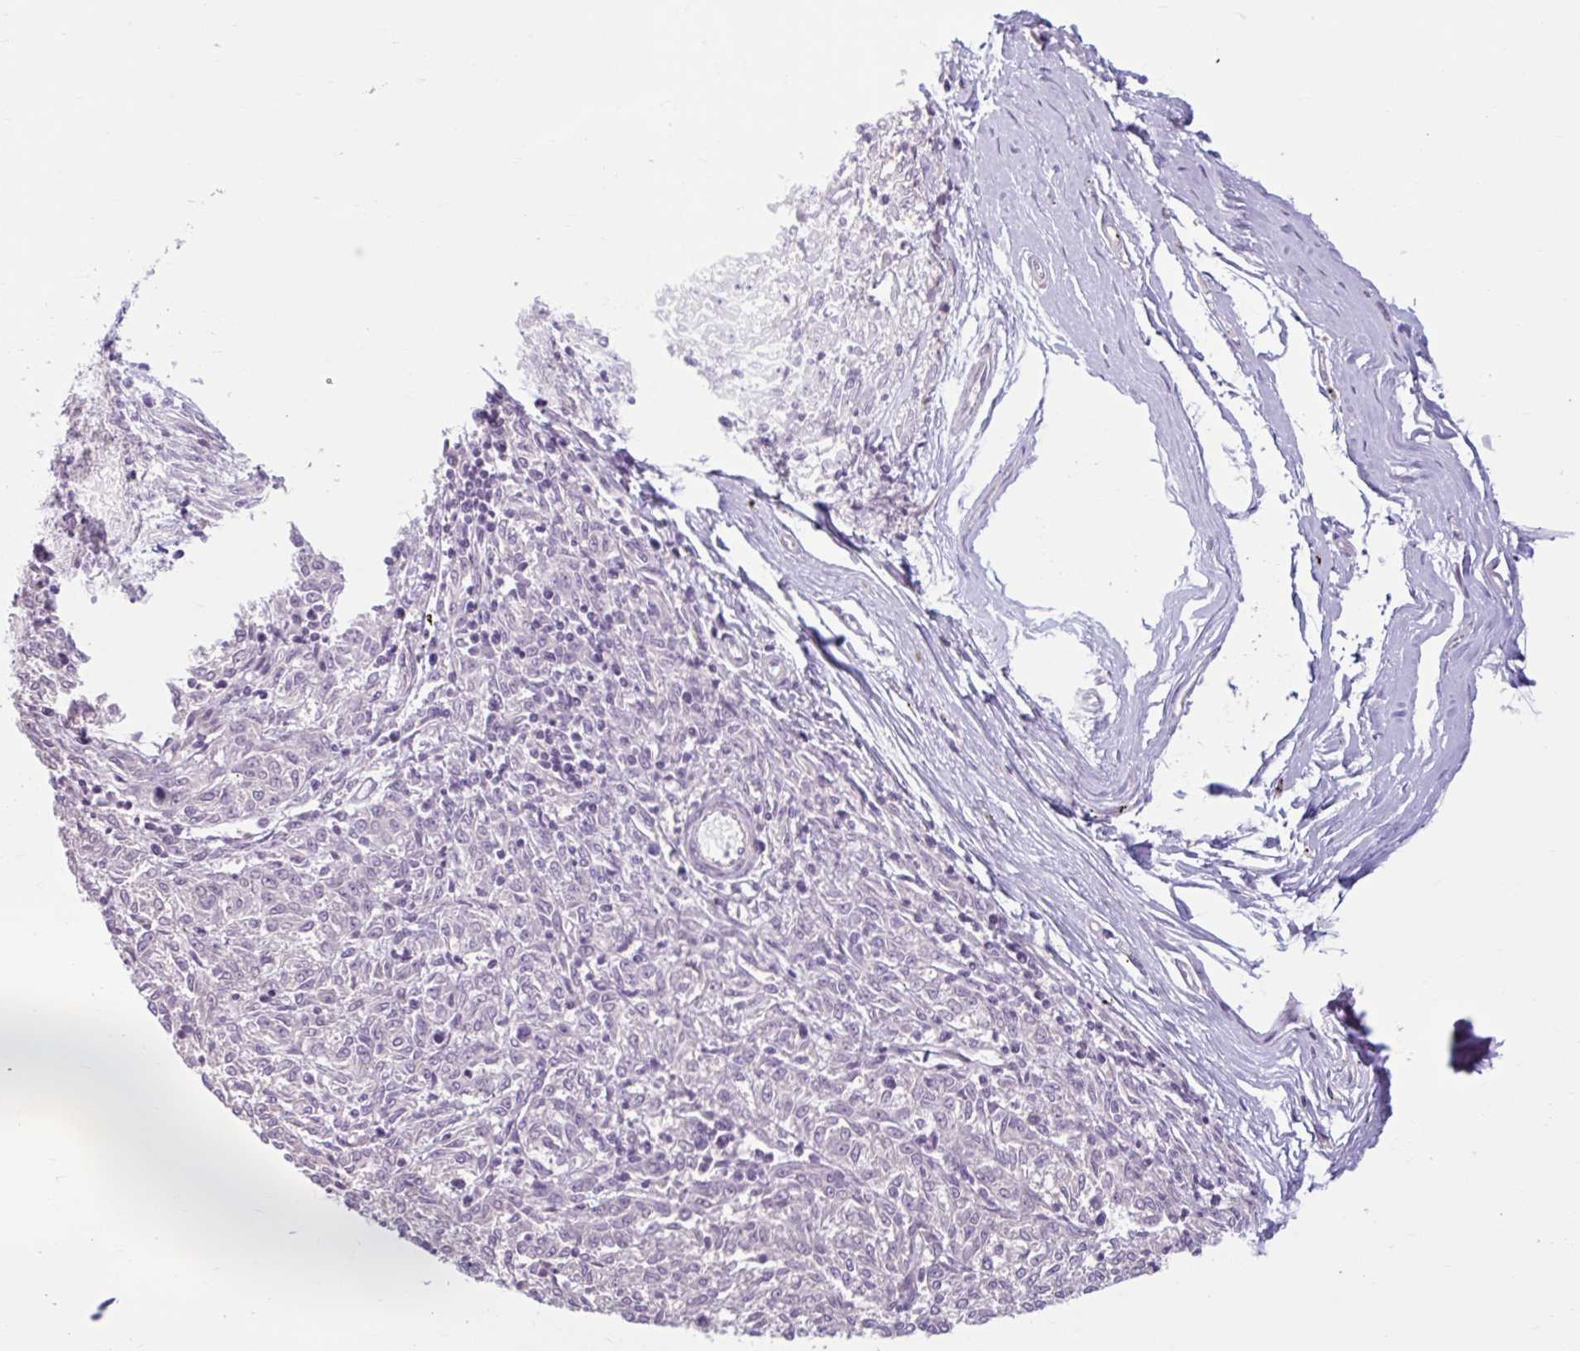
{"staining": {"intensity": "negative", "quantity": "none", "location": "none"}, "tissue": "melanoma", "cell_type": "Tumor cells", "image_type": "cancer", "snomed": [{"axis": "morphology", "description": "Malignant melanoma, NOS"}, {"axis": "topography", "description": "Skin"}], "caption": "High magnification brightfield microscopy of malignant melanoma stained with DAB (brown) and counterstained with hematoxylin (blue): tumor cells show no significant positivity.", "gene": "CDH19", "patient": {"sex": "female", "age": 72}}